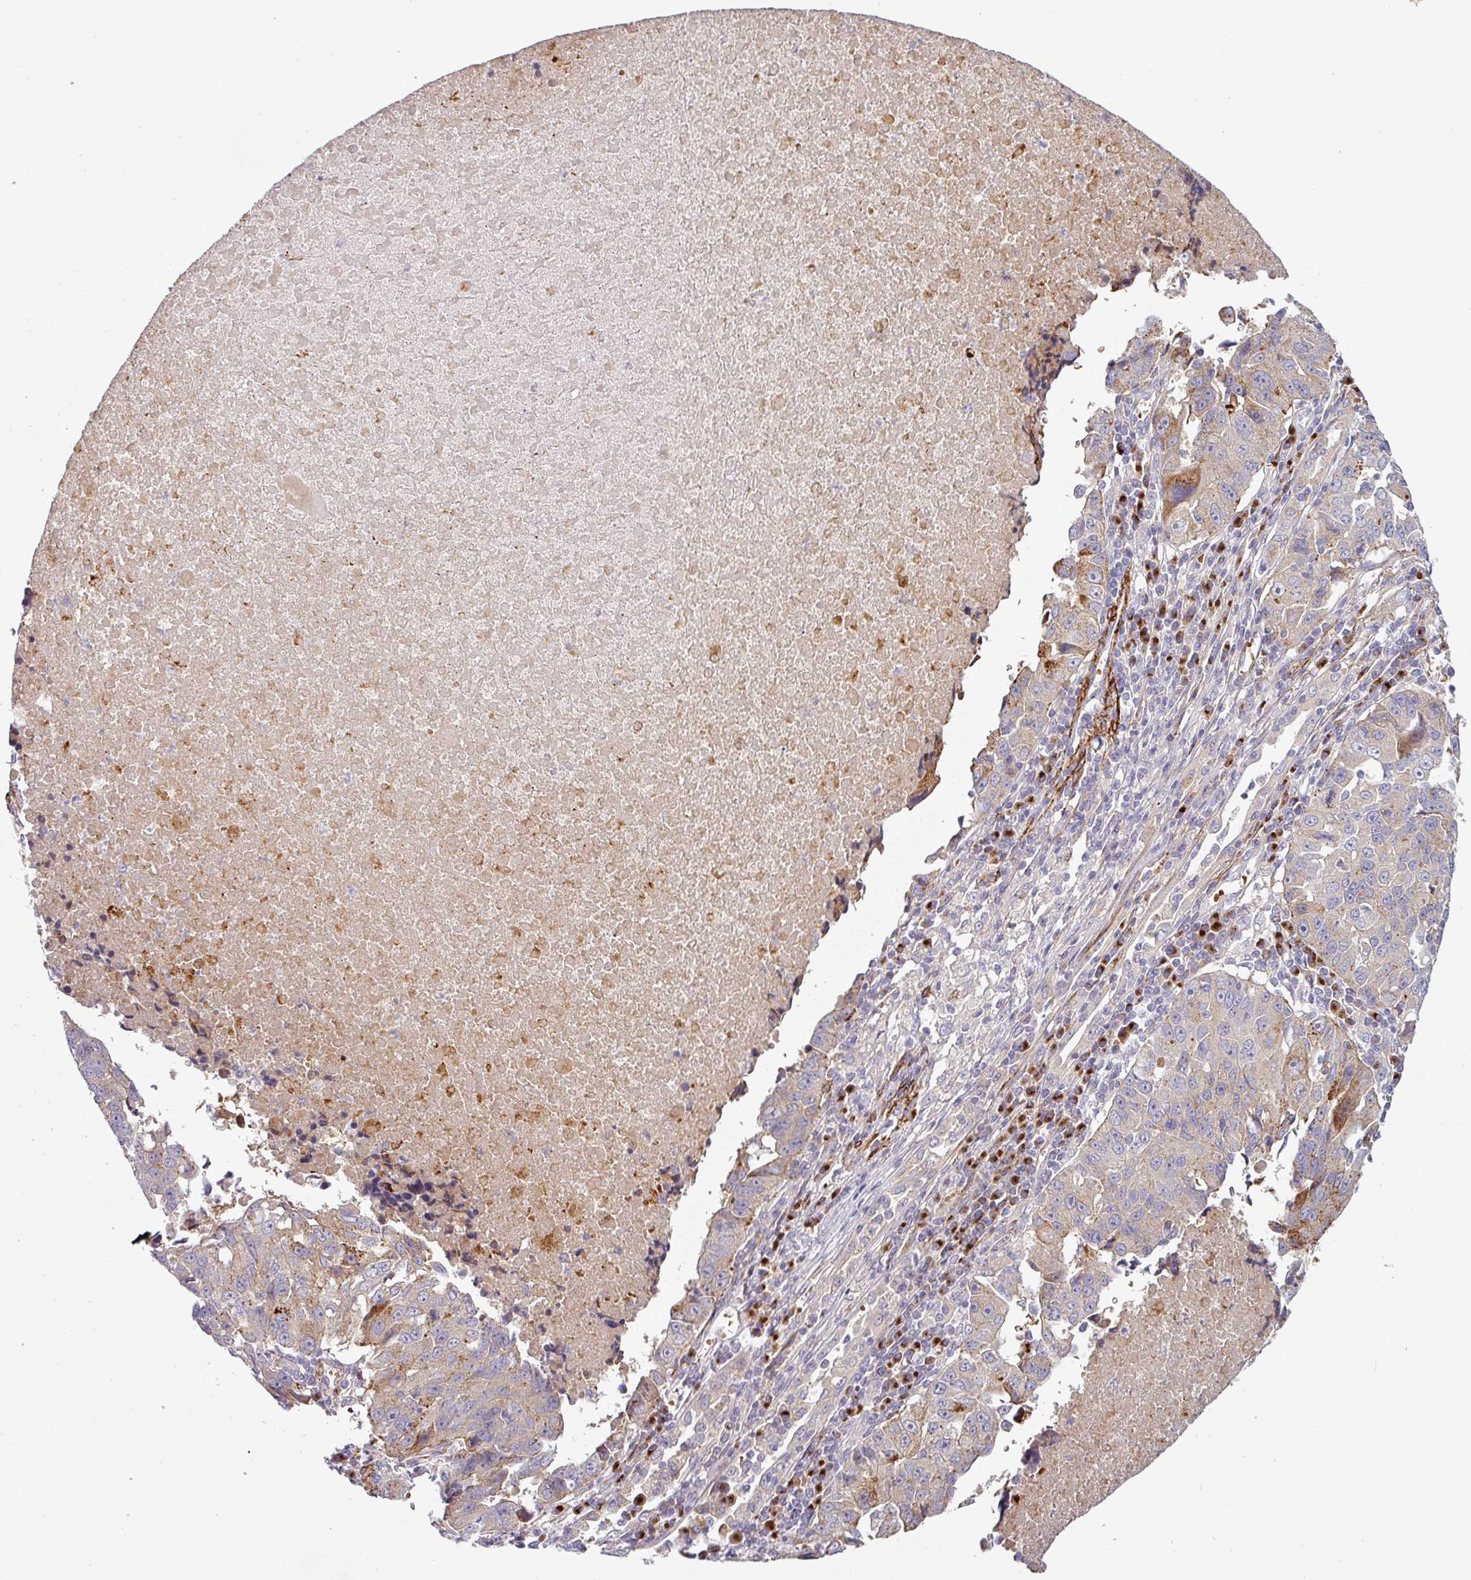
{"staining": {"intensity": "moderate", "quantity": "<25%", "location": "cytoplasmic/membranous"}, "tissue": "lung cancer", "cell_type": "Tumor cells", "image_type": "cancer", "snomed": [{"axis": "morphology", "description": "Squamous cell carcinoma, NOS"}, {"axis": "topography", "description": "Lung"}], "caption": "Lung cancer (squamous cell carcinoma) was stained to show a protein in brown. There is low levels of moderate cytoplasmic/membranous staining in about <25% of tumor cells. Nuclei are stained in blue.", "gene": "PRODH2", "patient": {"sex": "female", "age": 66}}